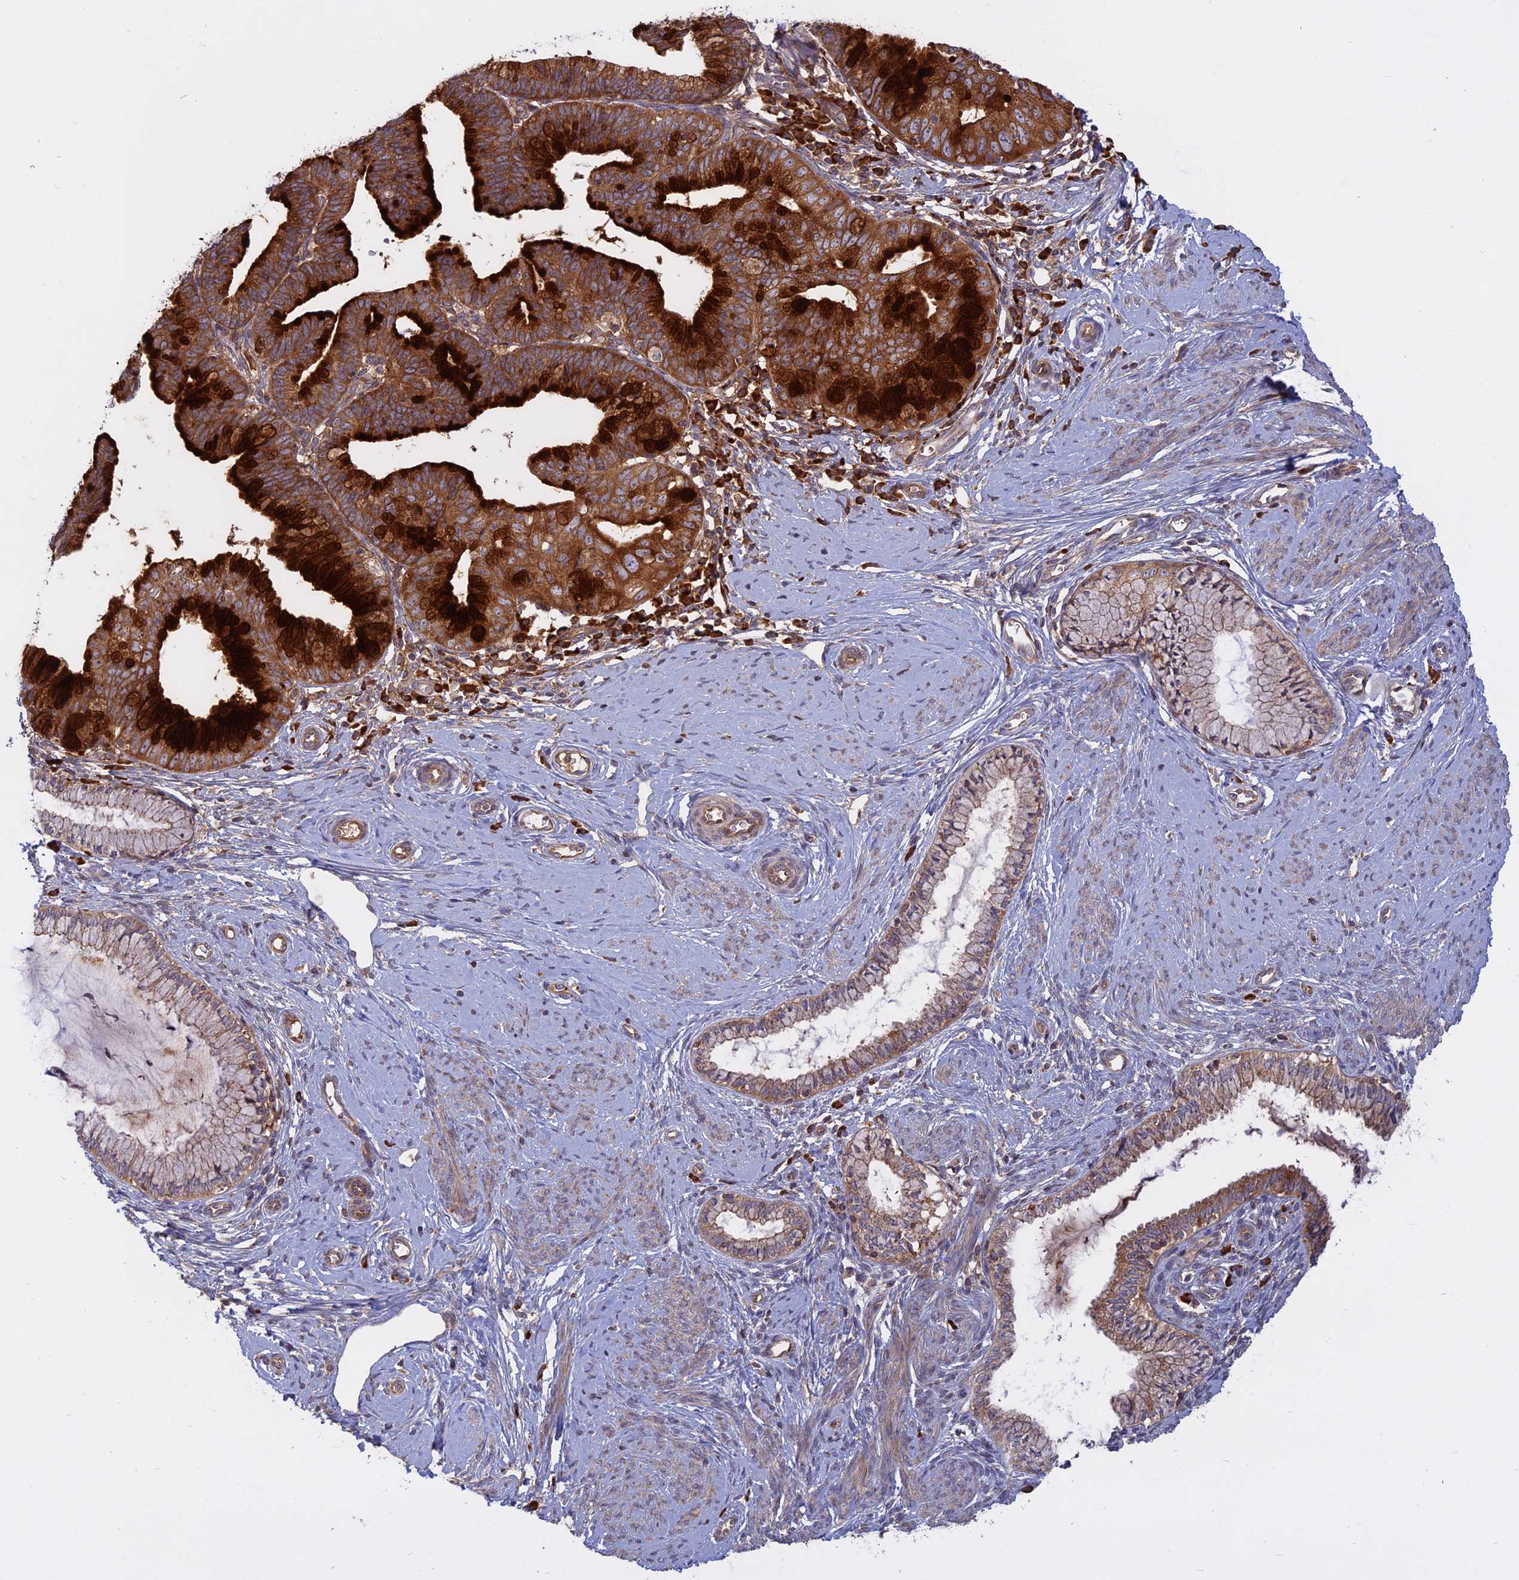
{"staining": {"intensity": "strong", "quantity": ">75%", "location": "cytoplasmic/membranous"}, "tissue": "cervical cancer", "cell_type": "Tumor cells", "image_type": "cancer", "snomed": [{"axis": "morphology", "description": "Adenocarcinoma, NOS"}, {"axis": "topography", "description": "Cervix"}], "caption": "An immunohistochemistry micrograph of neoplastic tissue is shown. Protein staining in brown labels strong cytoplasmic/membranous positivity in cervical adenocarcinoma within tumor cells.", "gene": "TMEM208", "patient": {"sex": "female", "age": 36}}